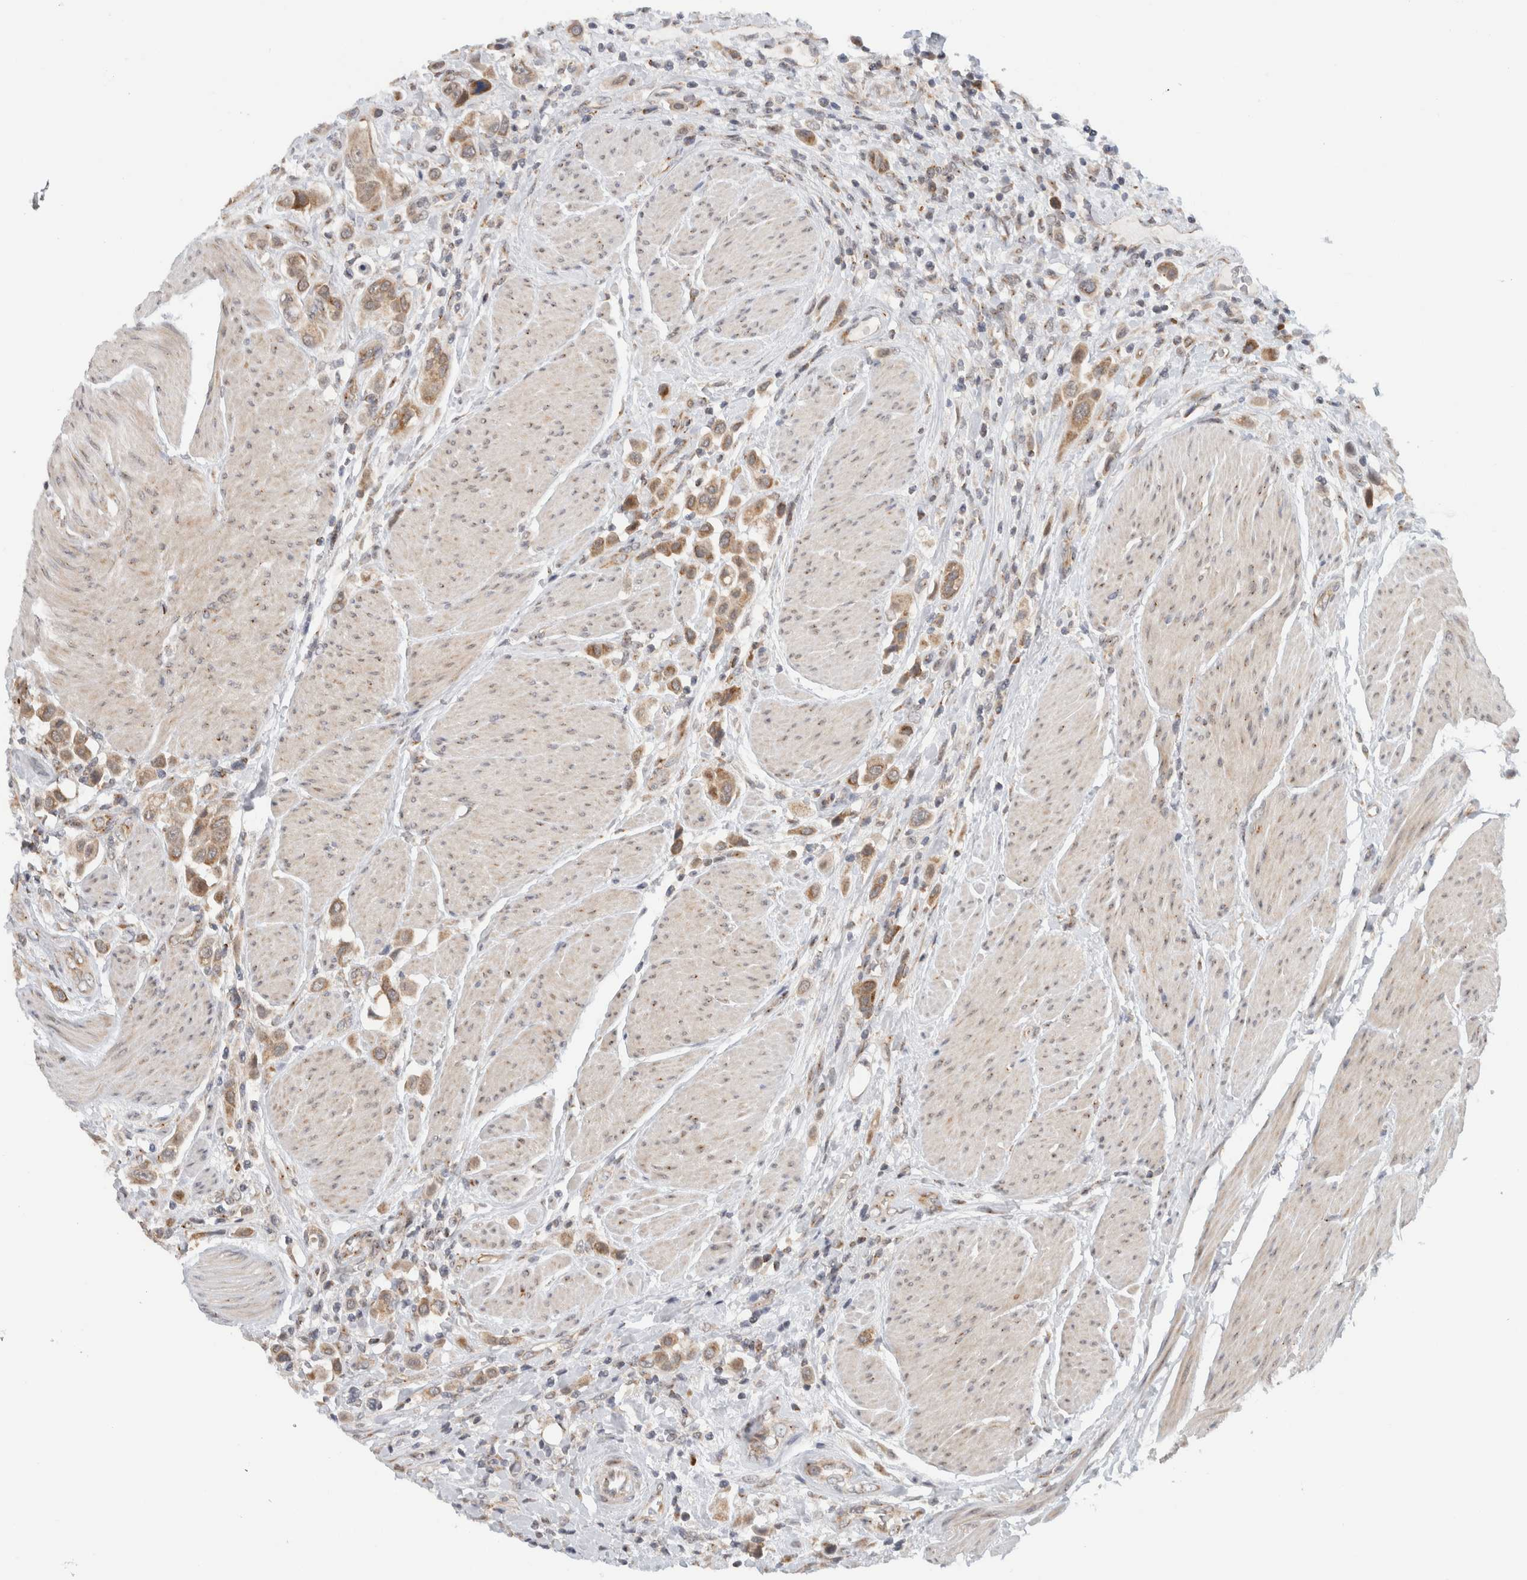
{"staining": {"intensity": "moderate", "quantity": "25%-75%", "location": "cytoplasmic/membranous"}, "tissue": "urothelial cancer", "cell_type": "Tumor cells", "image_type": "cancer", "snomed": [{"axis": "morphology", "description": "Urothelial carcinoma, High grade"}, {"axis": "topography", "description": "Urinary bladder"}], "caption": "This micrograph reveals IHC staining of urothelial cancer, with medium moderate cytoplasmic/membranous positivity in about 25%-75% of tumor cells.", "gene": "CMC2", "patient": {"sex": "male", "age": 50}}